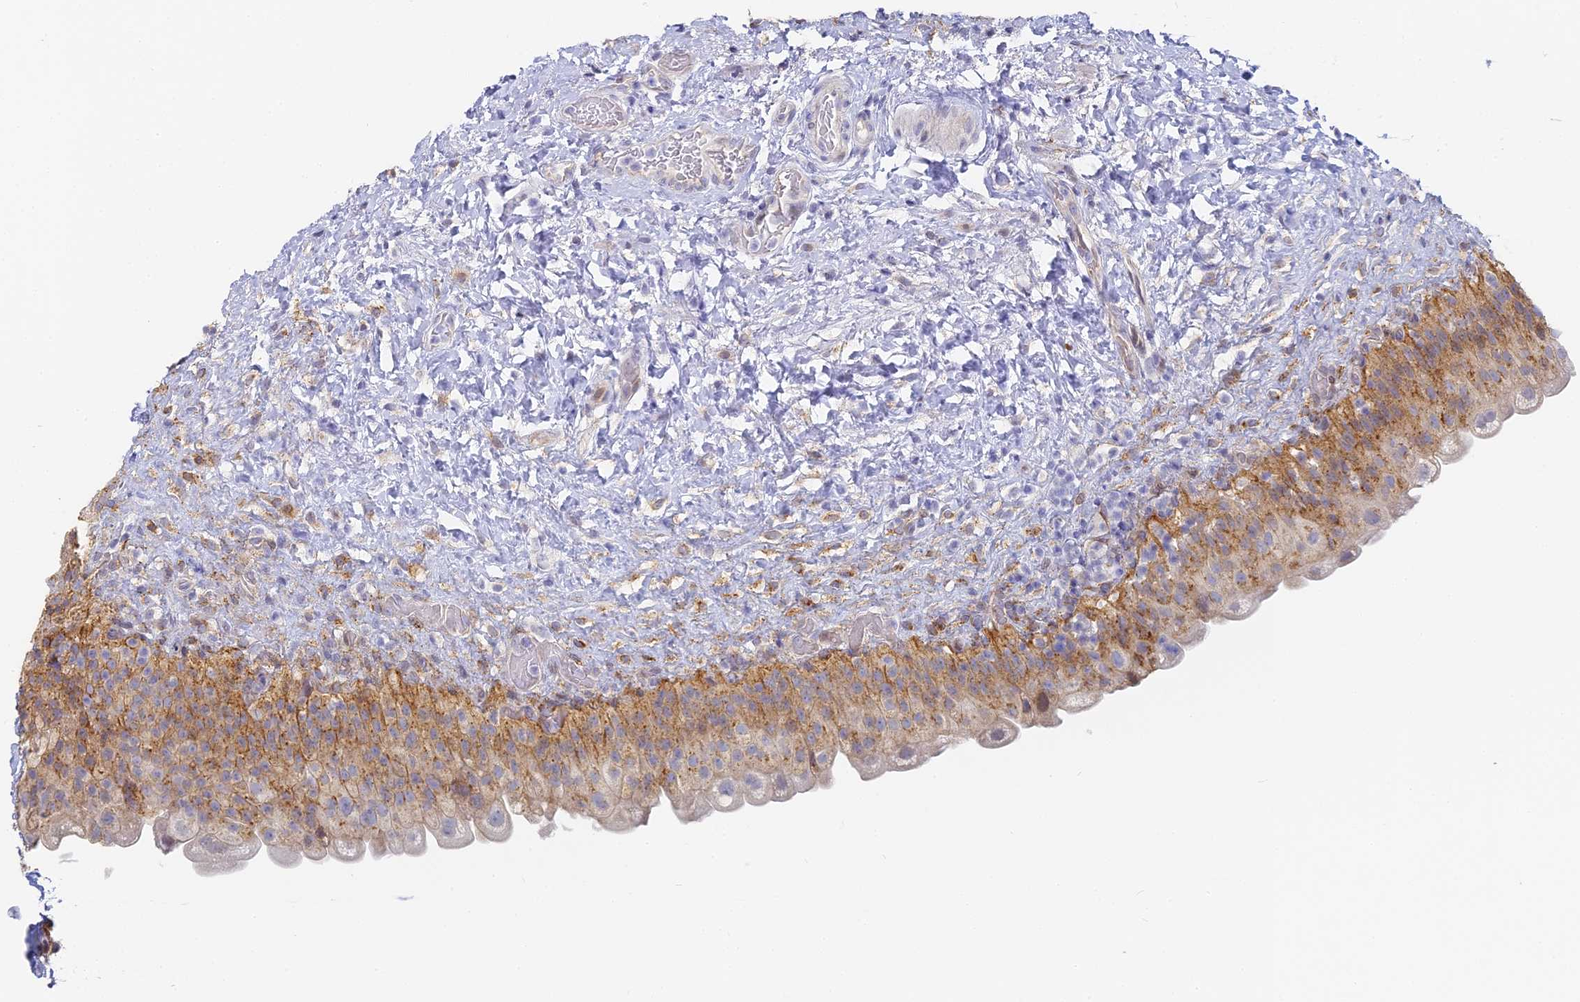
{"staining": {"intensity": "moderate", "quantity": ">75%", "location": "cytoplasmic/membranous"}, "tissue": "urinary bladder", "cell_type": "Urothelial cells", "image_type": "normal", "snomed": [{"axis": "morphology", "description": "Normal tissue, NOS"}, {"axis": "topography", "description": "Urinary bladder"}], "caption": "The photomicrograph exhibits a brown stain indicating the presence of a protein in the cytoplasmic/membranous of urothelial cells in urinary bladder.", "gene": "GJA1", "patient": {"sex": "female", "age": 27}}